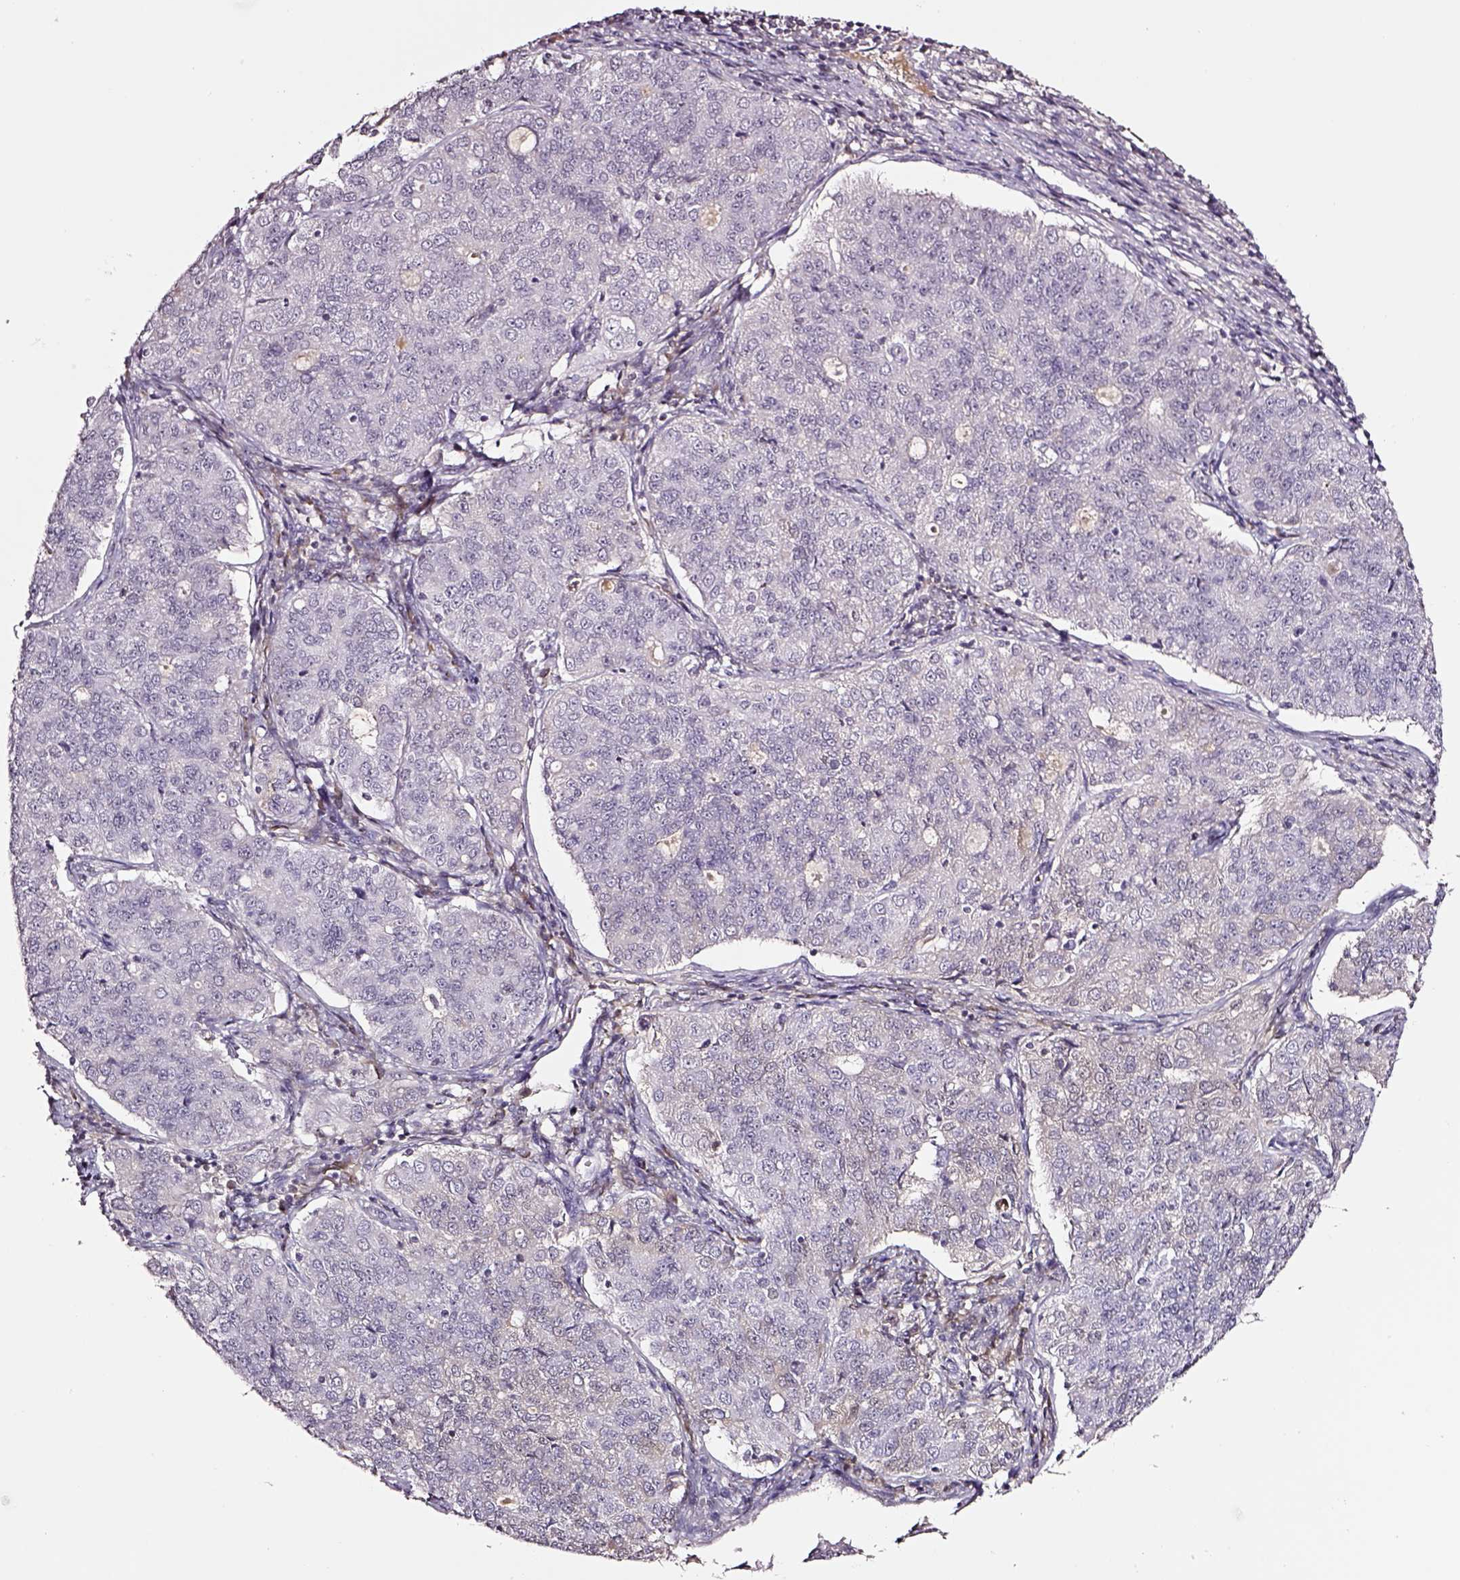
{"staining": {"intensity": "negative", "quantity": "none", "location": "none"}, "tissue": "endometrial cancer", "cell_type": "Tumor cells", "image_type": "cancer", "snomed": [{"axis": "morphology", "description": "Adenocarcinoma, NOS"}, {"axis": "topography", "description": "Endometrium"}], "caption": "This histopathology image is of endometrial cancer (adenocarcinoma) stained with immunohistochemistry (IHC) to label a protein in brown with the nuclei are counter-stained blue. There is no positivity in tumor cells.", "gene": "SMIM17", "patient": {"sex": "female", "age": 43}}